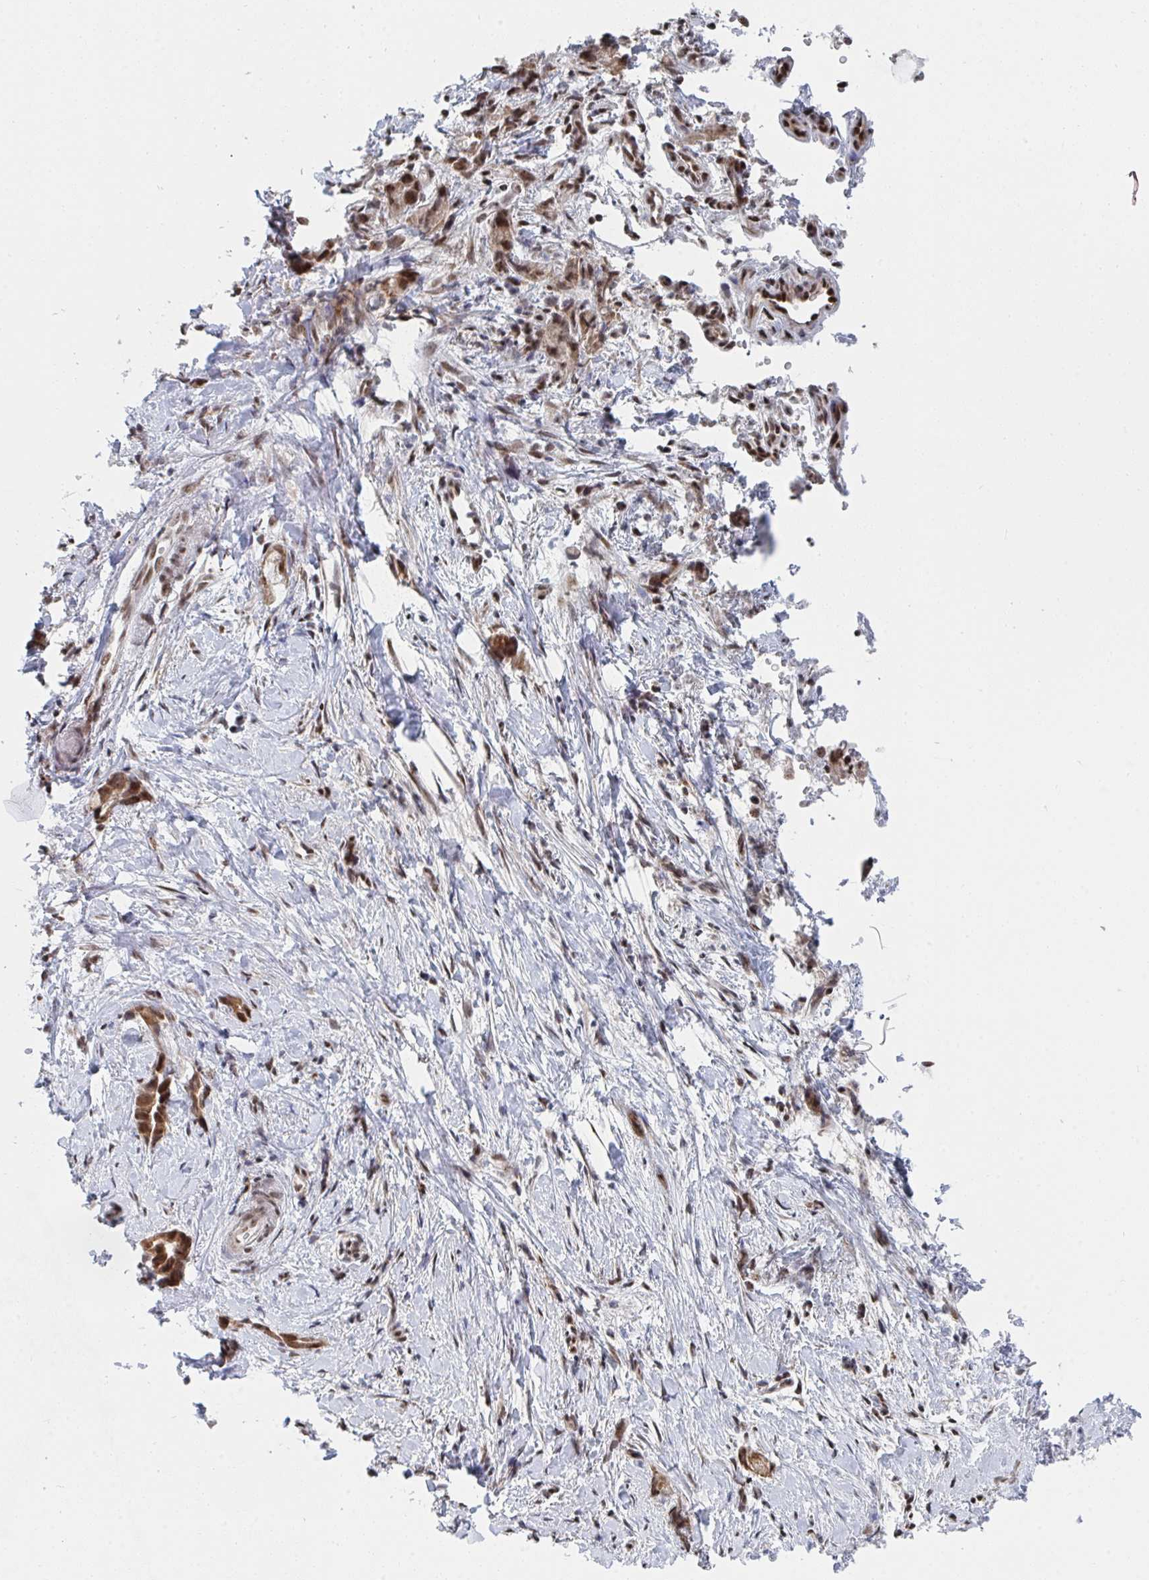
{"staining": {"intensity": "moderate", "quantity": ">75%", "location": "nuclear"}, "tissue": "stomach cancer", "cell_type": "Tumor cells", "image_type": "cancer", "snomed": [{"axis": "morphology", "description": "Adenocarcinoma, NOS"}, {"axis": "topography", "description": "Stomach"}], "caption": "IHC of stomach cancer (adenocarcinoma) reveals medium levels of moderate nuclear positivity in approximately >75% of tumor cells. Nuclei are stained in blue.", "gene": "MBNL1", "patient": {"sex": "male", "age": 55}}